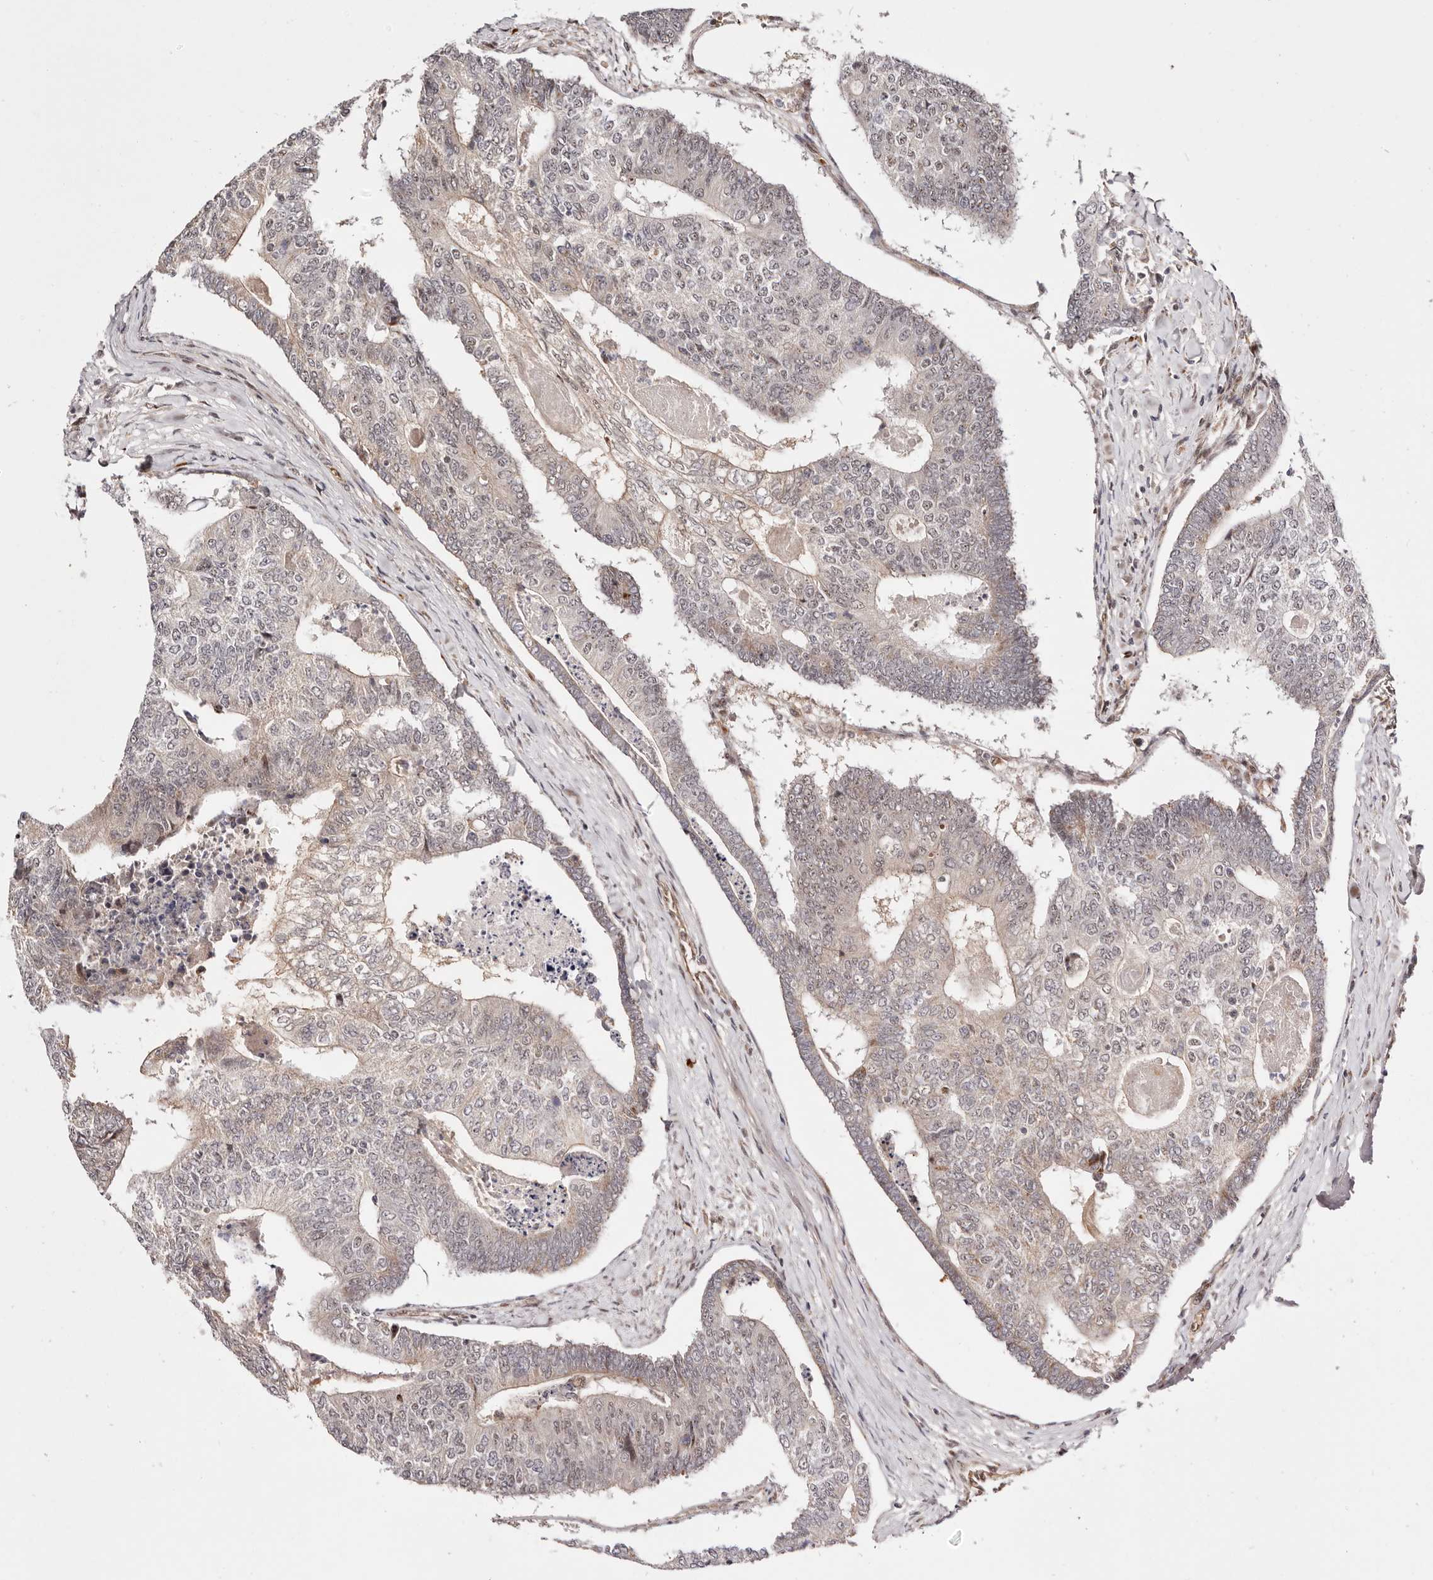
{"staining": {"intensity": "weak", "quantity": "<25%", "location": "cytoplasmic/membranous,nuclear"}, "tissue": "colorectal cancer", "cell_type": "Tumor cells", "image_type": "cancer", "snomed": [{"axis": "morphology", "description": "Adenocarcinoma, NOS"}, {"axis": "topography", "description": "Colon"}], "caption": "Immunohistochemical staining of human colorectal cancer (adenocarcinoma) demonstrates no significant expression in tumor cells.", "gene": "WRN", "patient": {"sex": "female", "age": 67}}